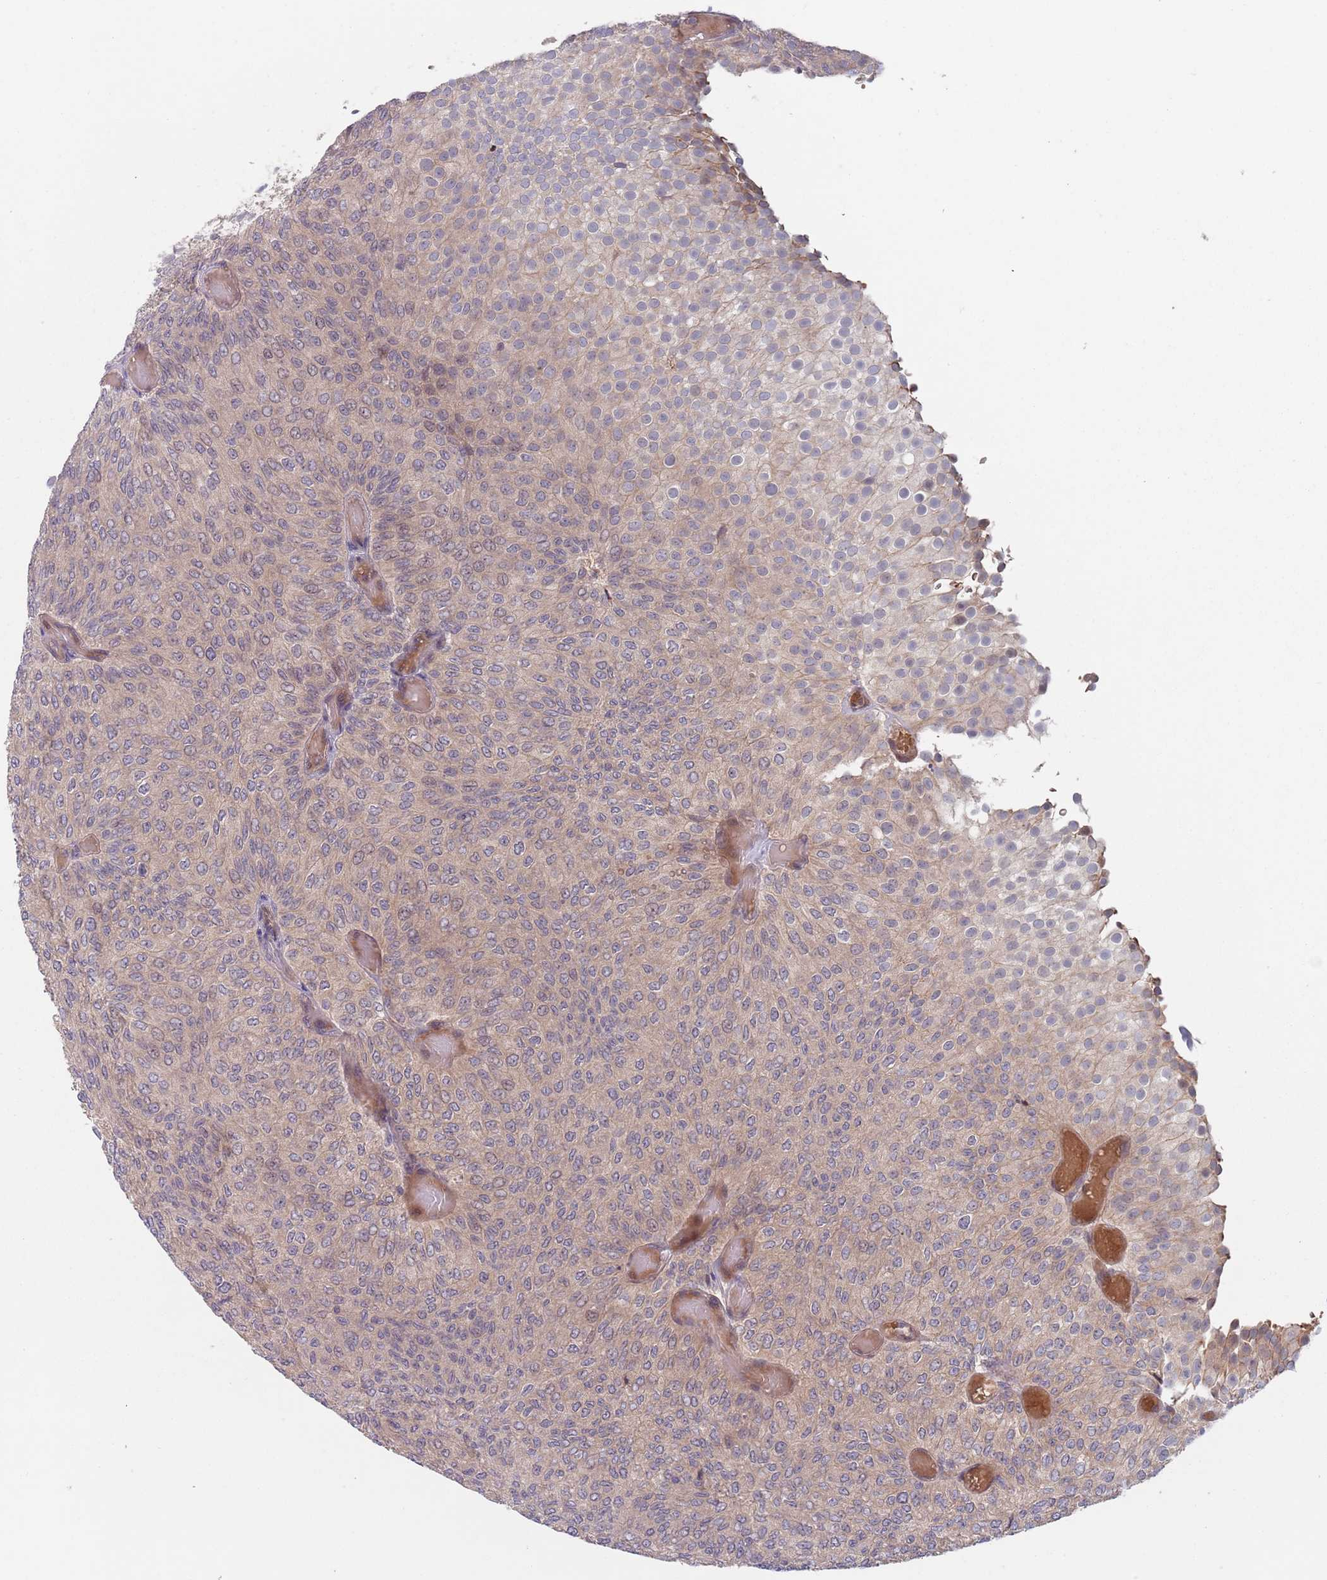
{"staining": {"intensity": "weak", "quantity": ">75%", "location": "cytoplasmic/membranous"}, "tissue": "urothelial cancer", "cell_type": "Tumor cells", "image_type": "cancer", "snomed": [{"axis": "morphology", "description": "Urothelial carcinoma, Low grade"}, {"axis": "topography", "description": "Urinary bladder"}], "caption": "Brown immunohistochemical staining in urothelial carcinoma (low-grade) reveals weak cytoplasmic/membranous positivity in approximately >75% of tumor cells. (Brightfield microscopy of DAB IHC at high magnification).", "gene": "ZNF140", "patient": {"sex": "male", "age": 78}}